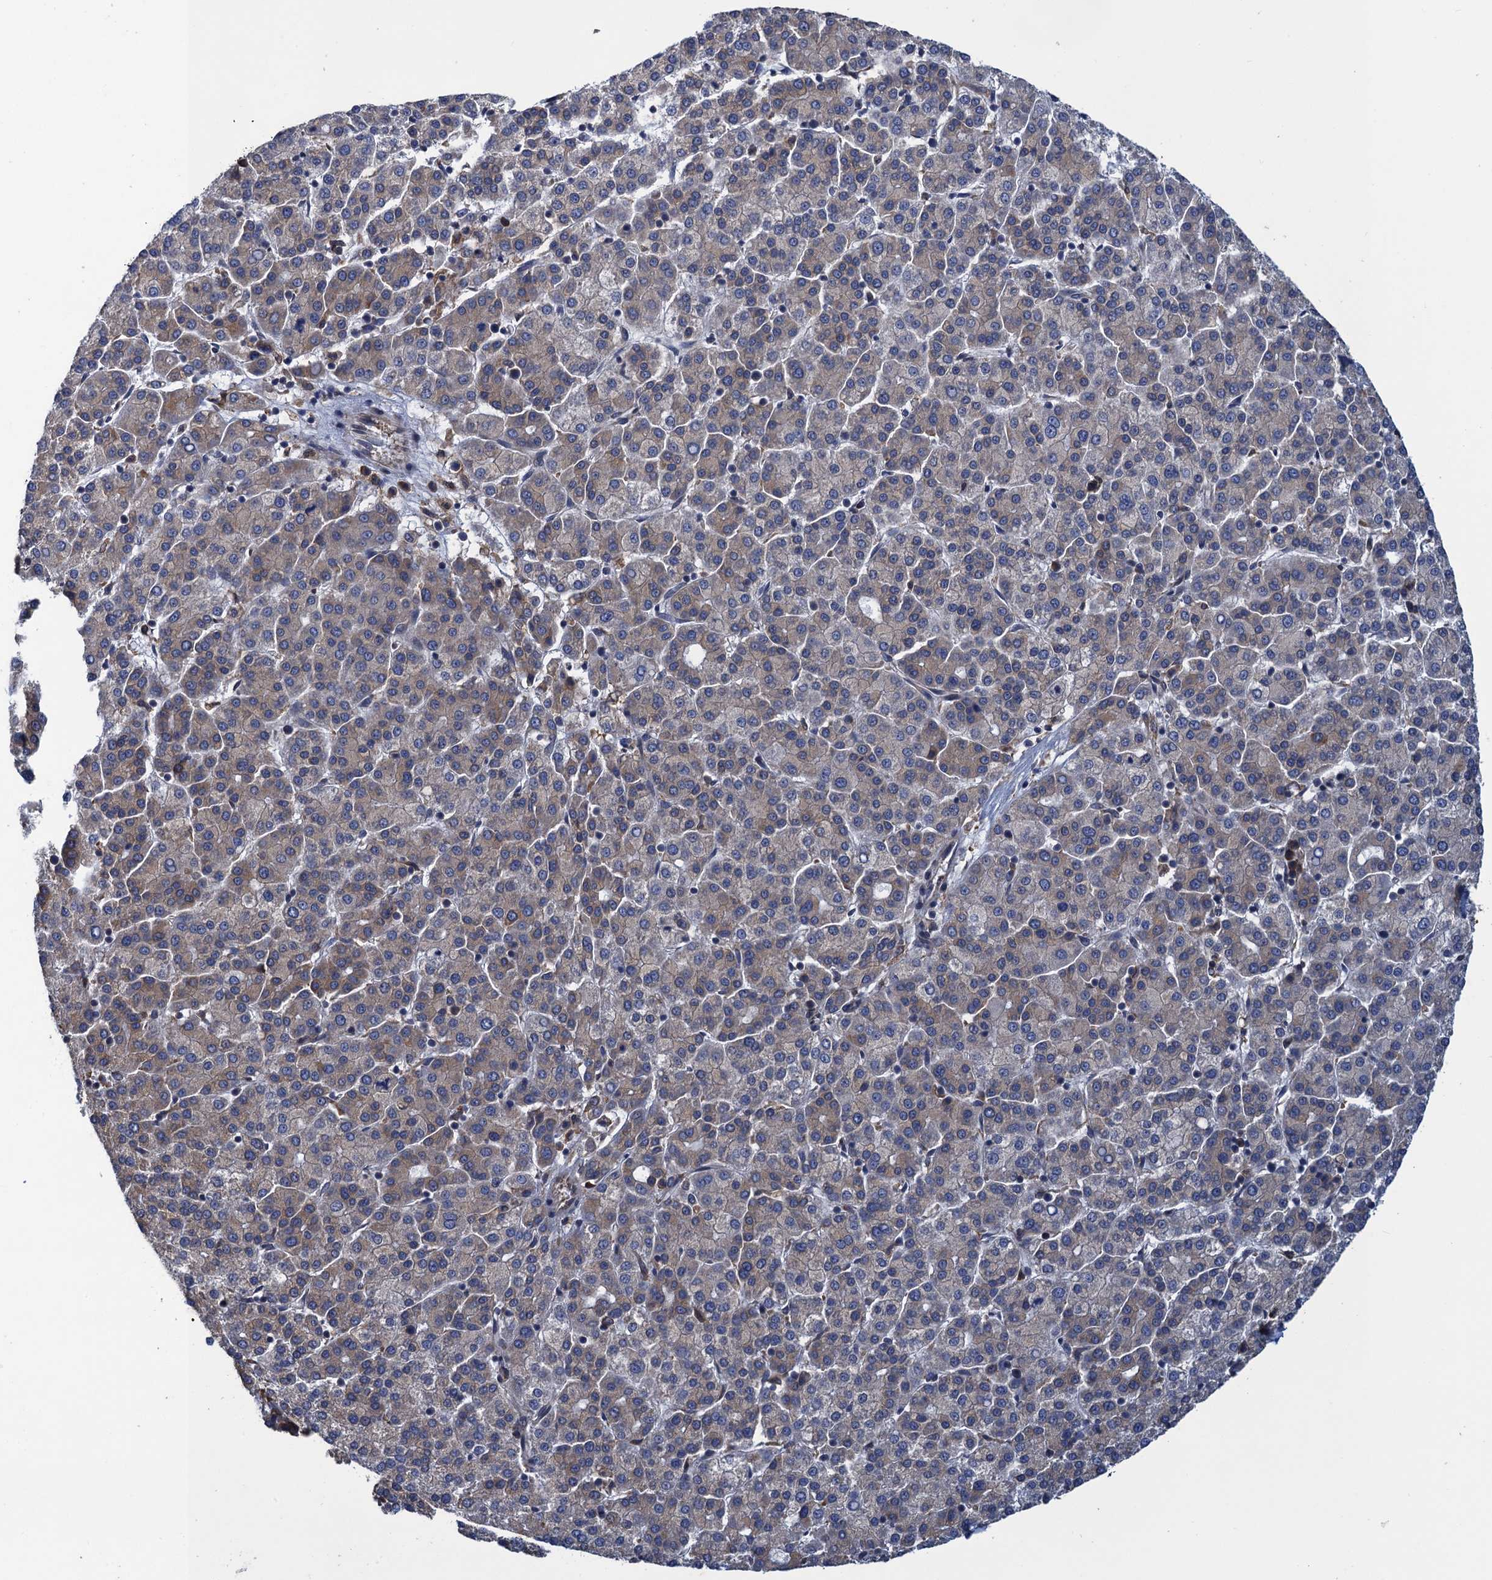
{"staining": {"intensity": "weak", "quantity": "25%-75%", "location": "cytoplasmic/membranous"}, "tissue": "liver cancer", "cell_type": "Tumor cells", "image_type": "cancer", "snomed": [{"axis": "morphology", "description": "Carcinoma, Hepatocellular, NOS"}, {"axis": "topography", "description": "Liver"}], "caption": "A histopathology image showing weak cytoplasmic/membranous staining in approximately 25%-75% of tumor cells in hepatocellular carcinoma (liver), as visualized by brown immunohistochemical staining.", "gene": "ARMC5", "patient": {"sex": "female", "age": 58}}